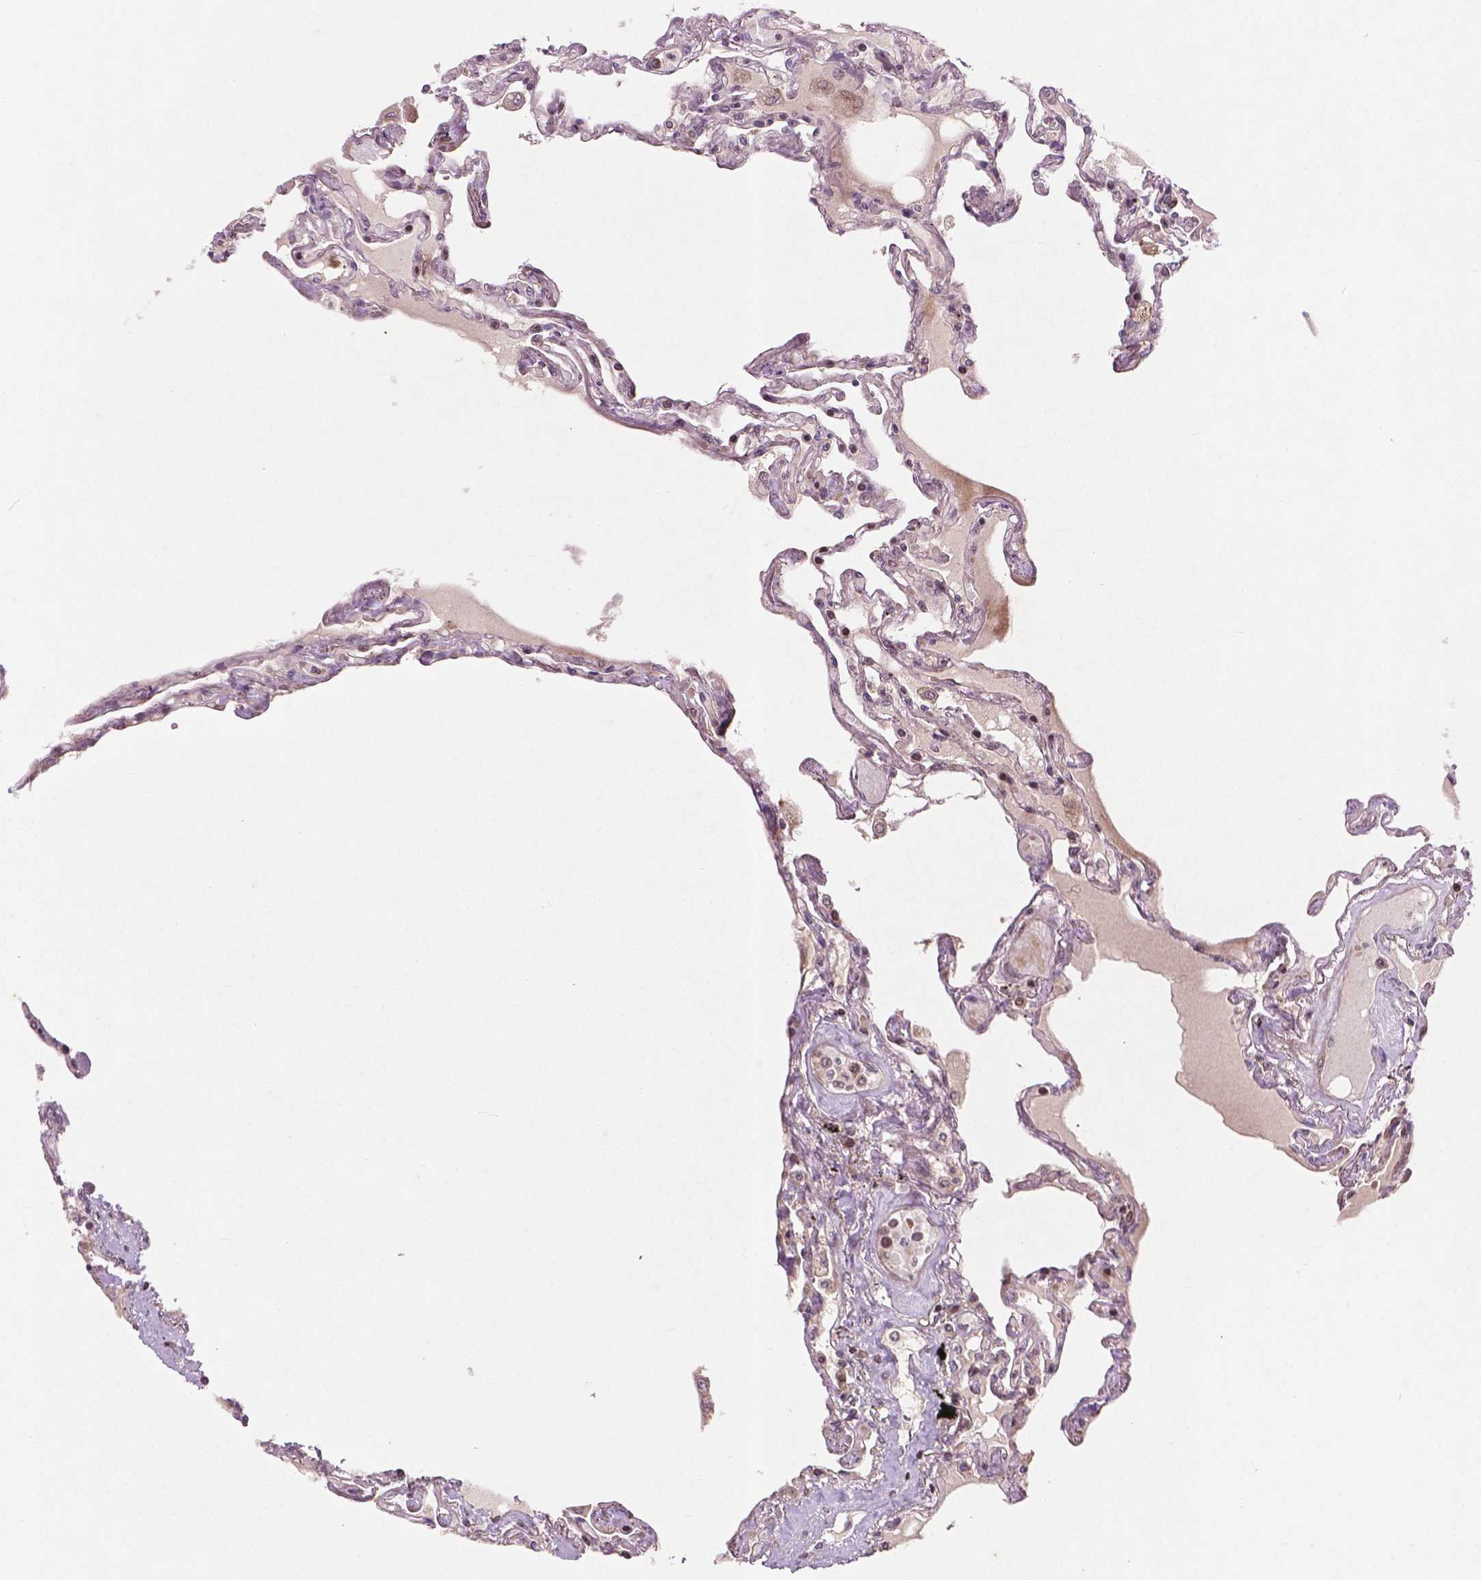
{"staining": {"intensity": "moderate", "quantity": "<25%", "location": "nuclear"}, "tissue": "lung", "cell_type": "Alveolar cells", "image_type": "normal", "snomed": [{"axis": "morphology", "description": "Normal tissue, NOS"}, {"axis": "morphology", "description": "Adenocarcinoma, NOS"}, {"axis": "topography", "description": "Cartilage tissue"}, {"axis": "topography", "description": "Lung"}], "caption": "This image demonstrates IHC staining of unremarkable human lung, with low moderate nuclear expression in about <25% of alveolar cells.", "gene": "B3GALNT2", "patient": {"sex": "female", "age": 67}}